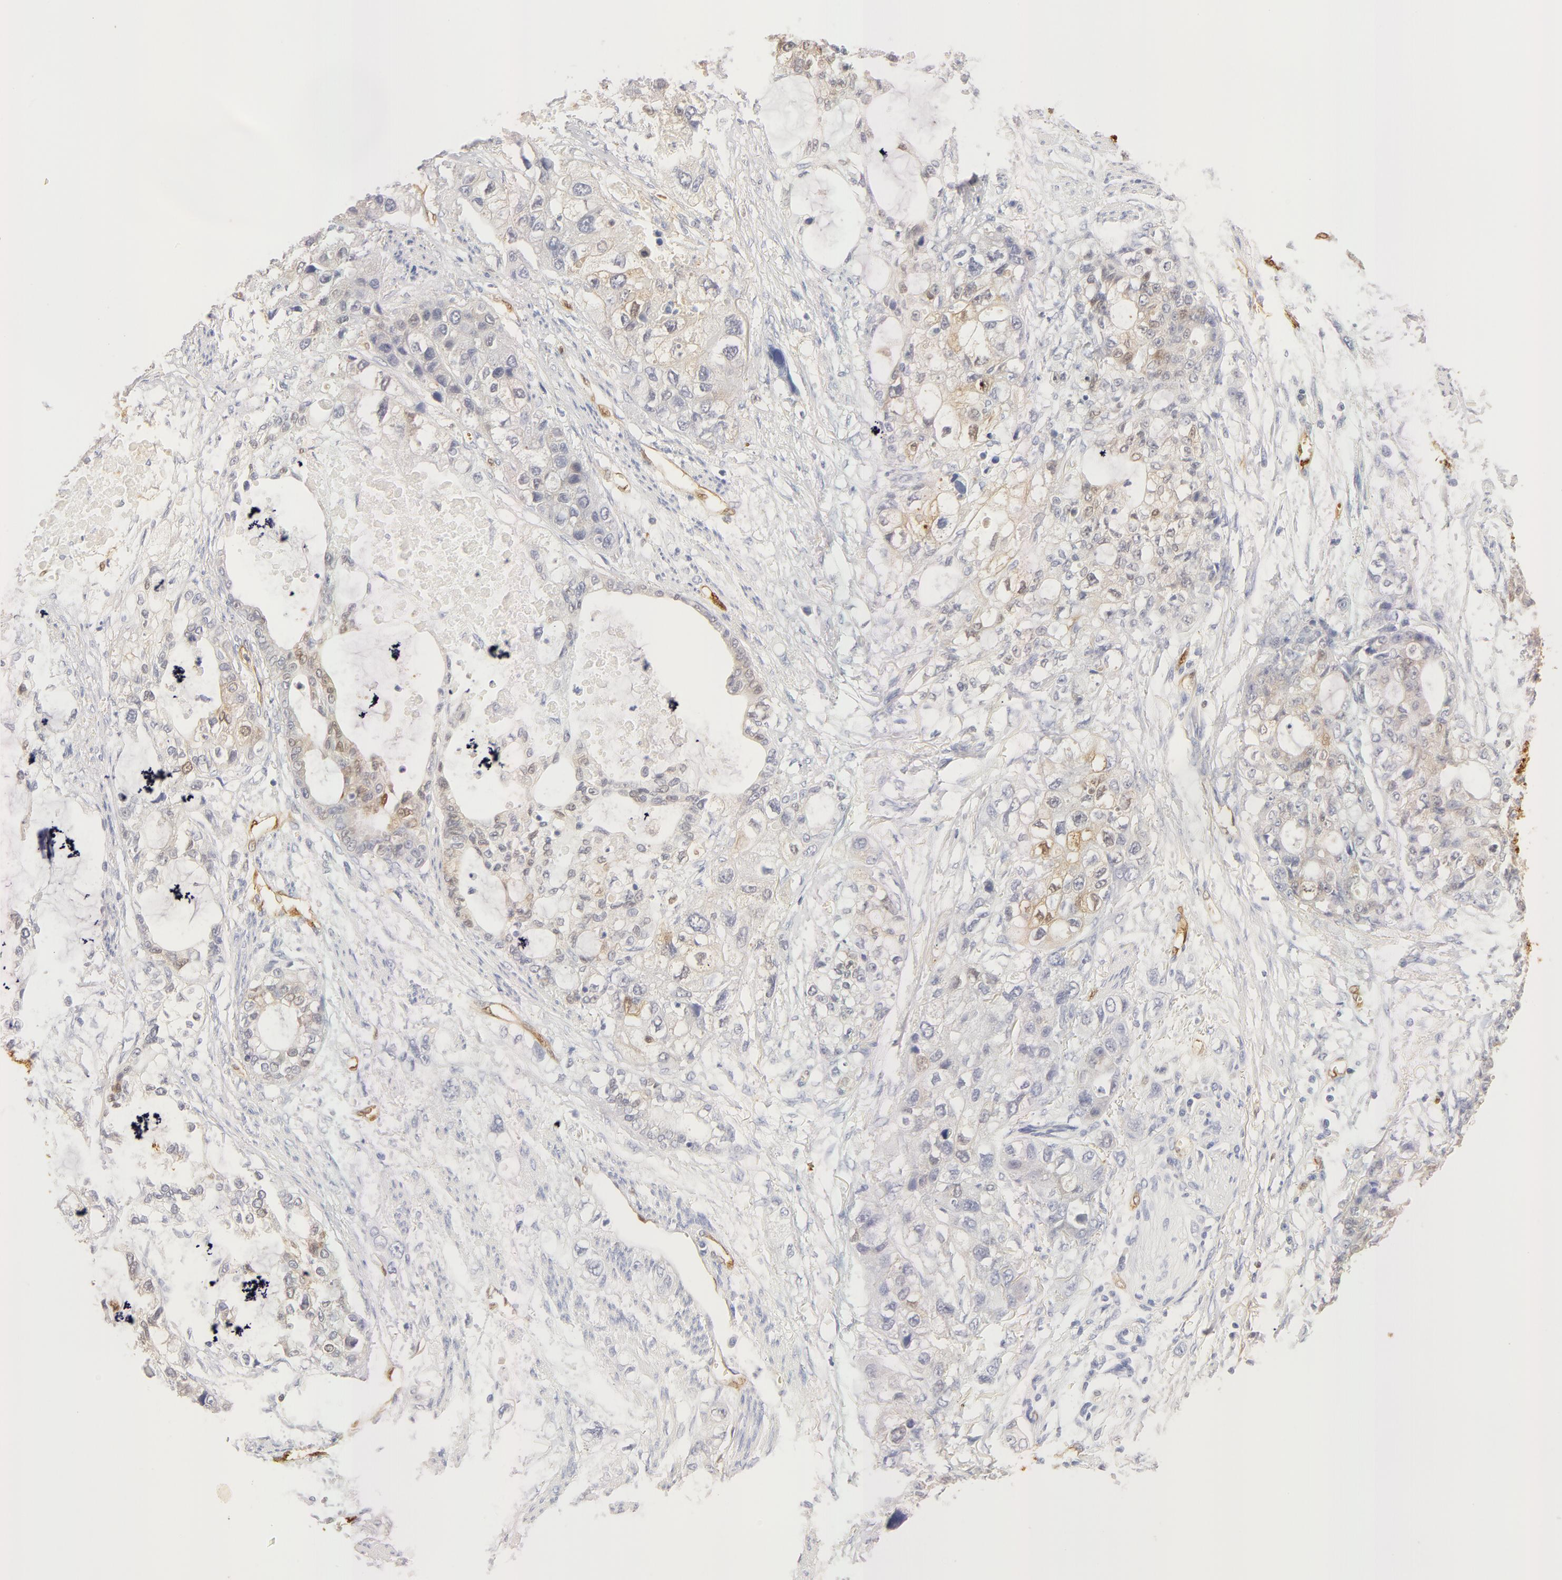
{"staining": {"intensity": "weak", "quantity": "<25%", "location": "nuclear"}, "tissue": "stomach cancer", "cell_type": "Tumor cells", "image_type": "cancer", "snomed": [{"axis": "morphology", "description": "Adenocarcinoma, NOS"}, {"axis": "topography", "description": "Stomach, upper"}], "caption": "An image of stomach cancer stained for a protein displays no brown staining in tumor cells.", "gene": "CA2", "patient": {"sex": "female", "age": 52}}